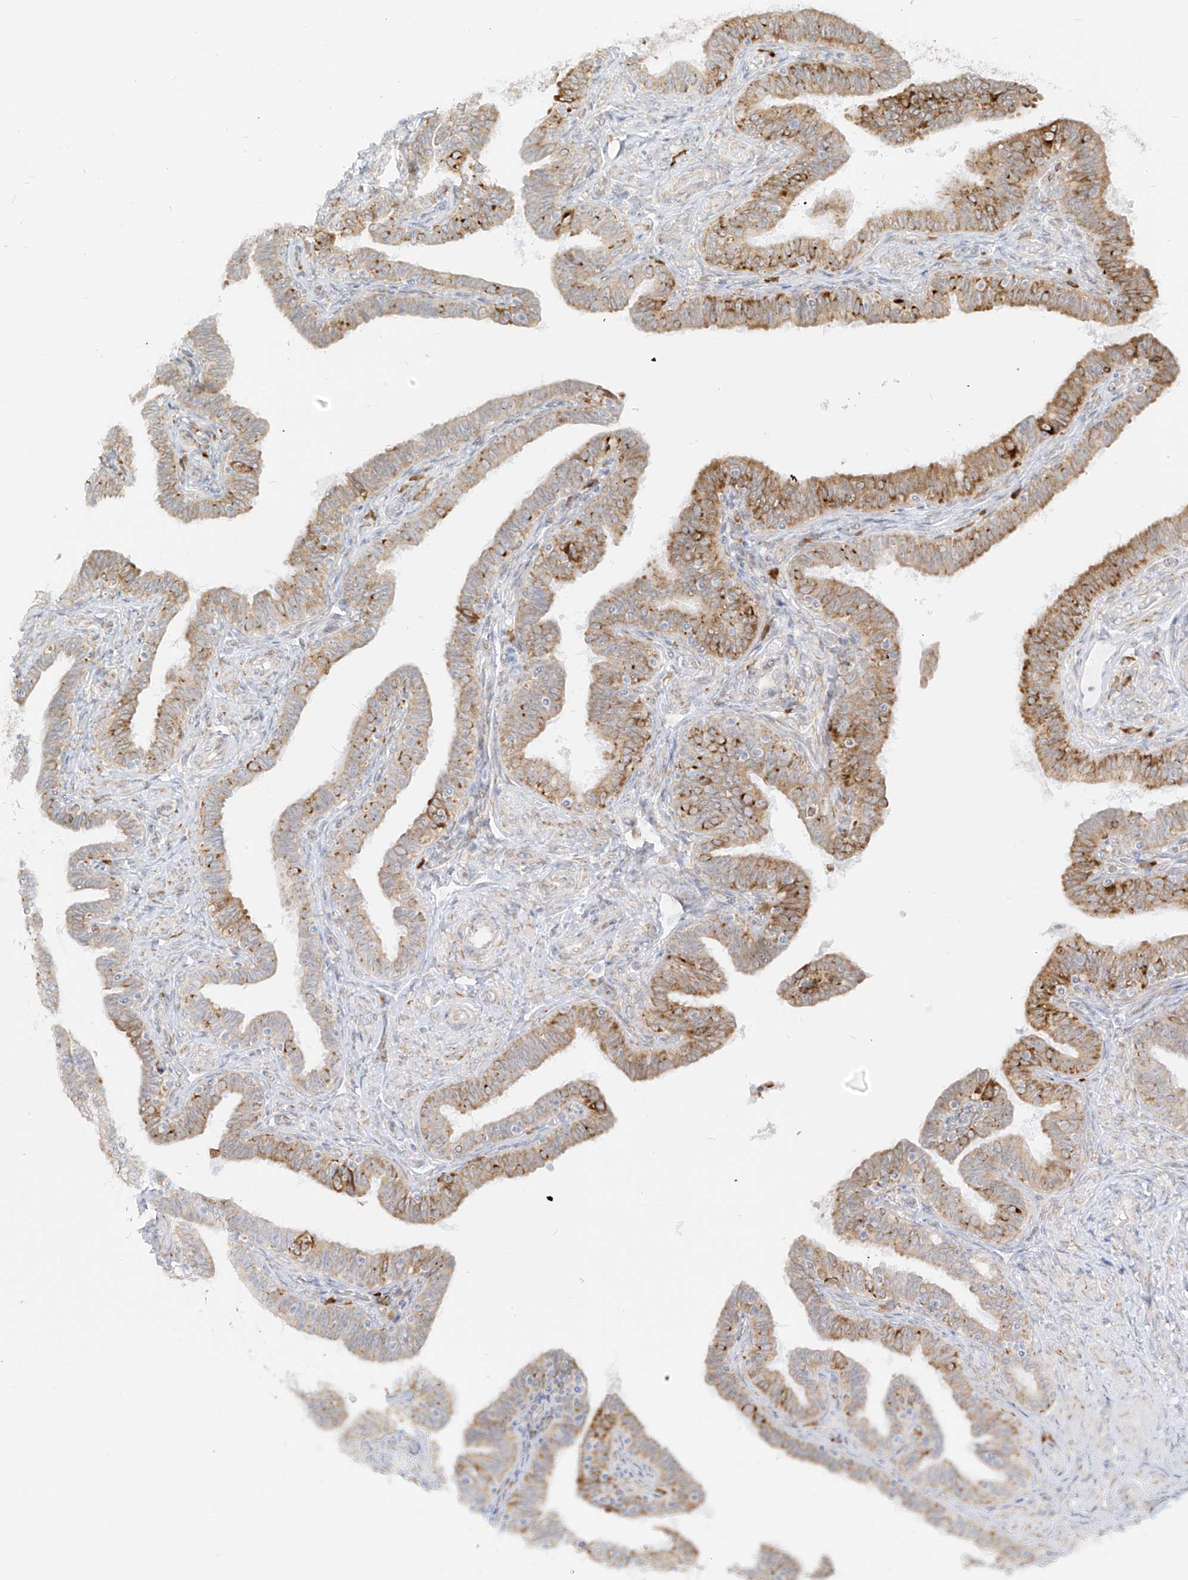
{"staining": {"intensity": "moderate", "quantity": ">75%", "location": "cytoplasmic/membranous"}, "tissue": "fallopian tube", "cell_type": "Glandular cells", "image_type": "normal", "snomed": [{"axis": "morphology", "description": "Normal tissue, NOS"}, {"axis": "topography", "description": "Fallopian tube"}], "caption": "Immunohistochemistry image of unremarkable fallopian tube stained for a protein (brown), which displays medium levels of moderate cytoplasmic/membranous expression in about >75% of glandular cells.", "gene": "LRRC59", "patient": {"sex": "female", "age": 39}}